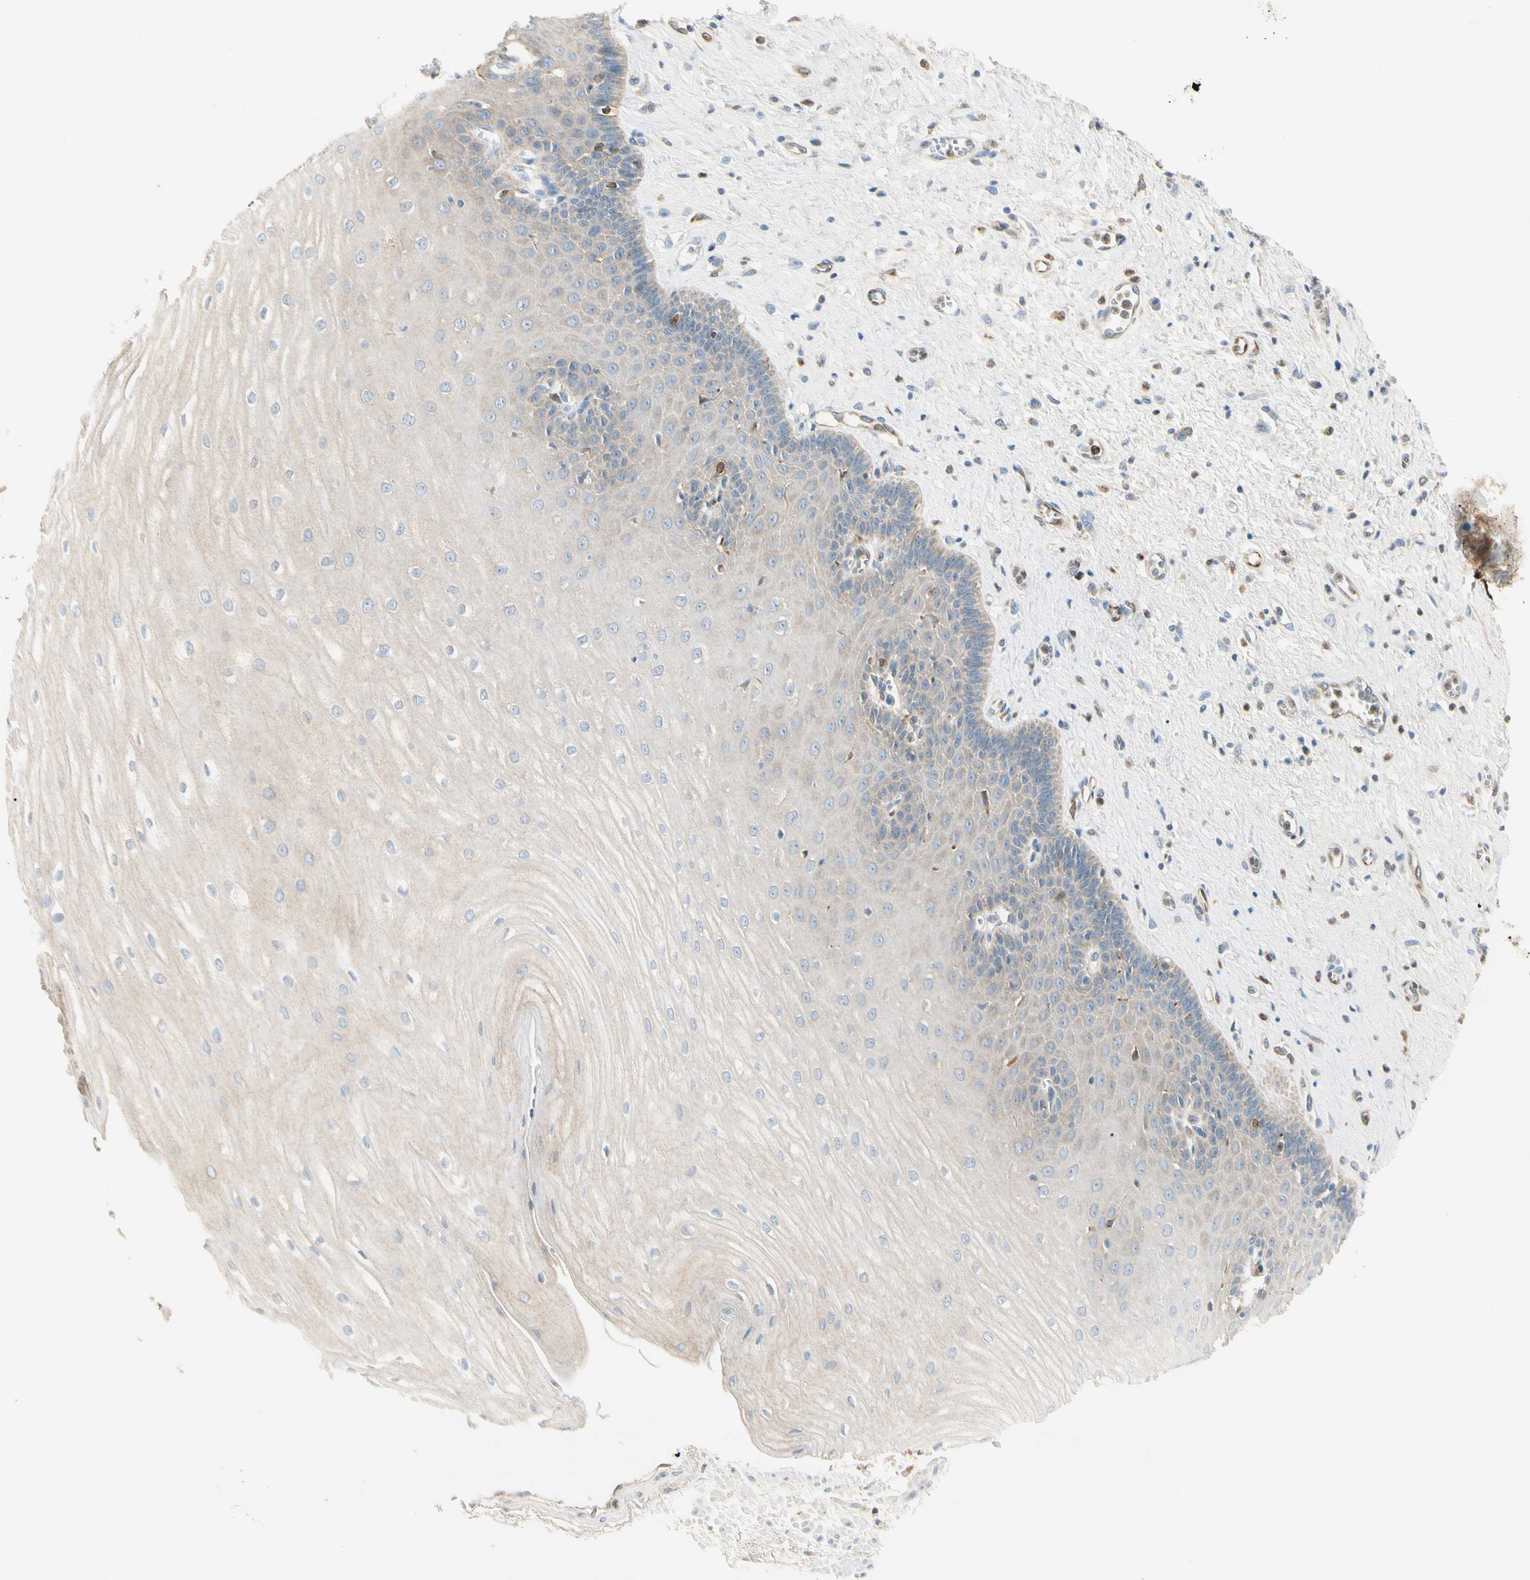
{"staining": {"intensity": "negative", "quantity": "none", "location": "none"}, "tissue": "esophagus", "cell_type": "Squamous epithelial cells", "image_type": "normal", "snomed": [{"axis": "morphology", "description": "Normal tissue, NOS"}, {"axis": "morphology", "description": "Squamous cell carcinoma, NOS"}, {"axis": "topography", "description": "Esophagus"}], "caption": "The micrograph shows no staining of squamous epithelial cells in benign esophagus.", "gene": "LPCAT2", "patient": {"sex": "male", "age": 65}}